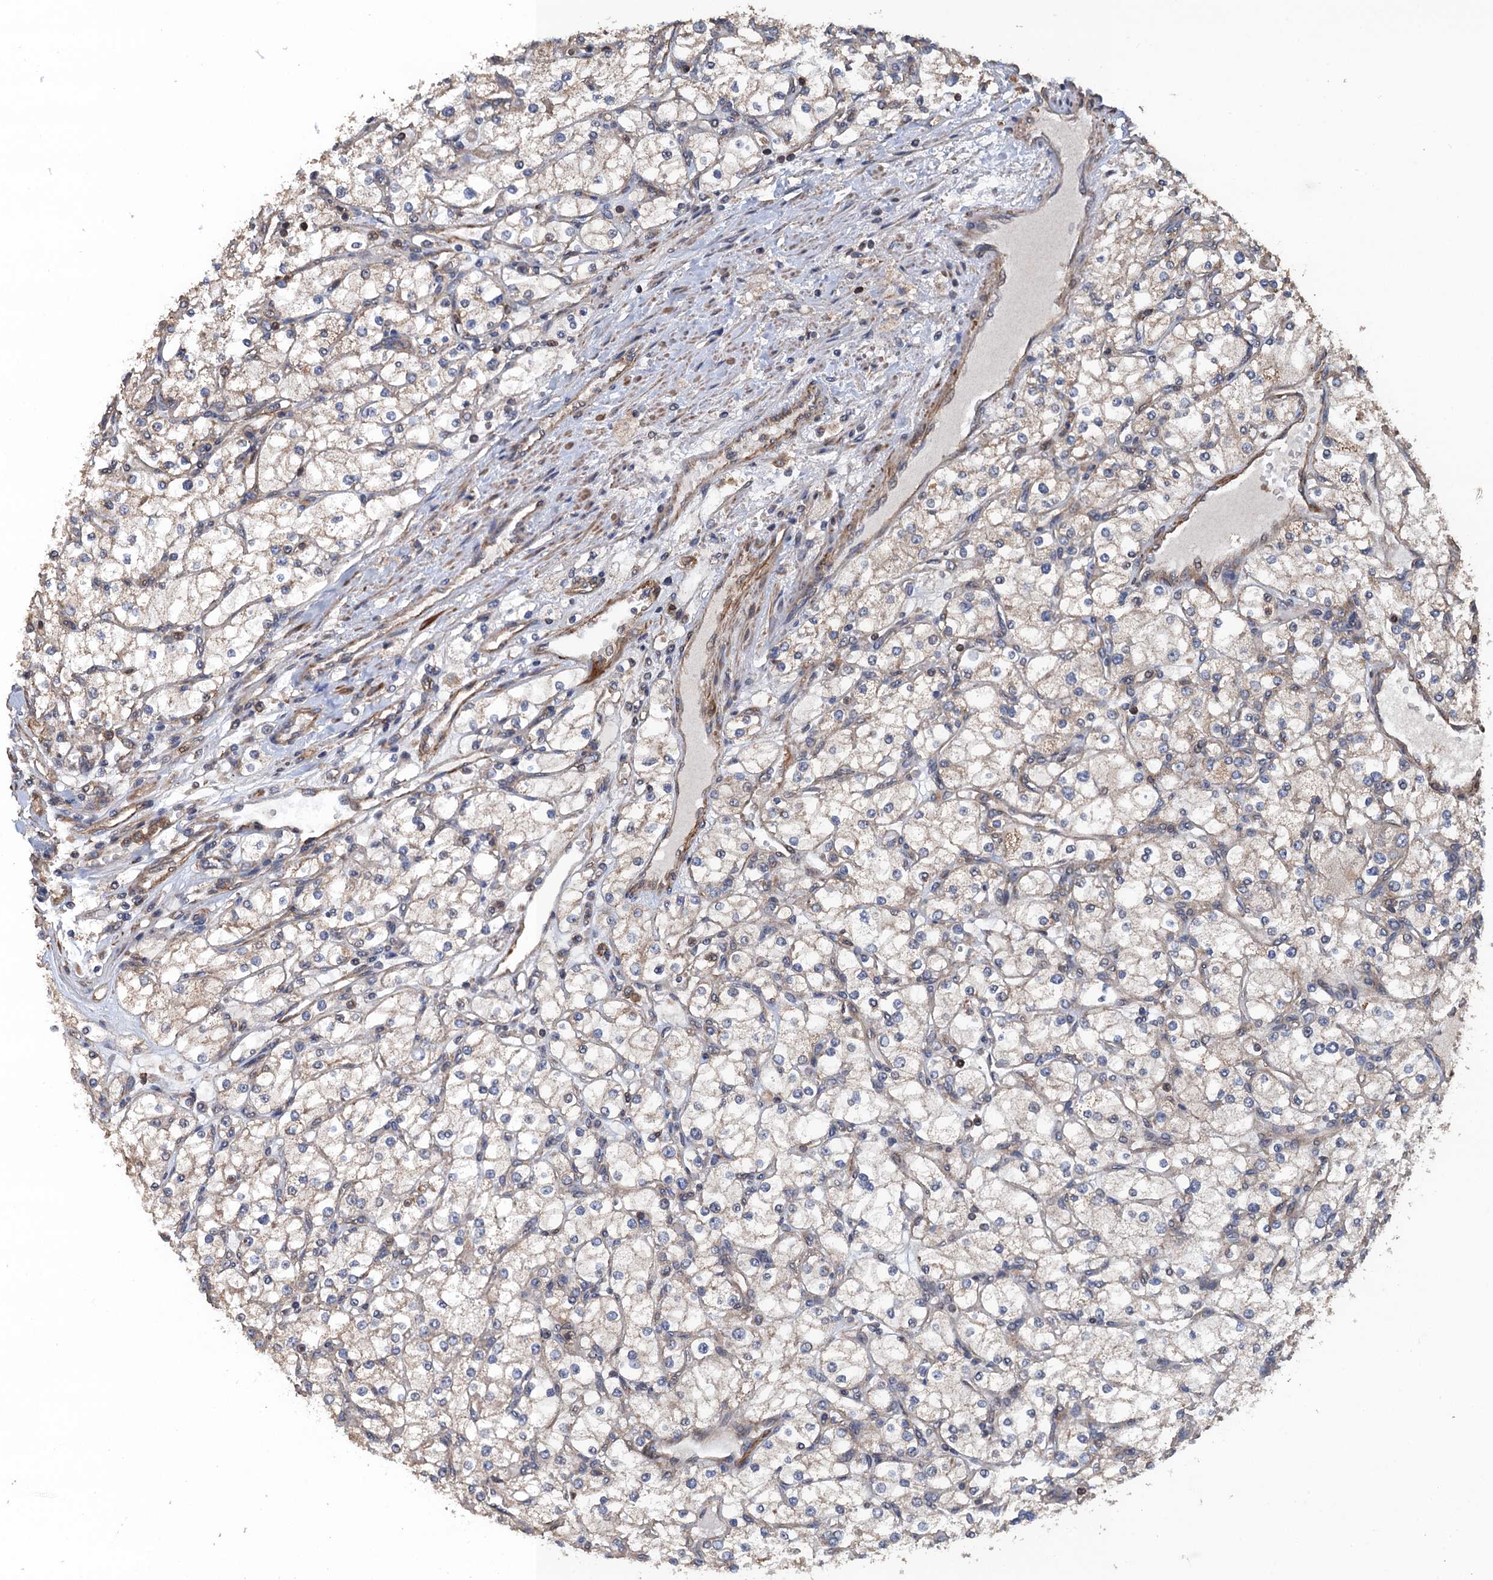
{"staining": {"intensity": "negative", "quantity": "none", "location": "none"}, "tissue": "renal cancer", "cell_type": "Tumor cells", "image_type": "cancer", "snomed": [{"axis": "morphology", "description": "Adenocarcinoma, NOS"}, {"axis": "topography", "description": "Kidney"}], "caption": "Tumor cells show no significant staining in adenocarcinoma (renal).", "gene": "PPP4R1", "patient": {"sex": "male", "age": 80}}